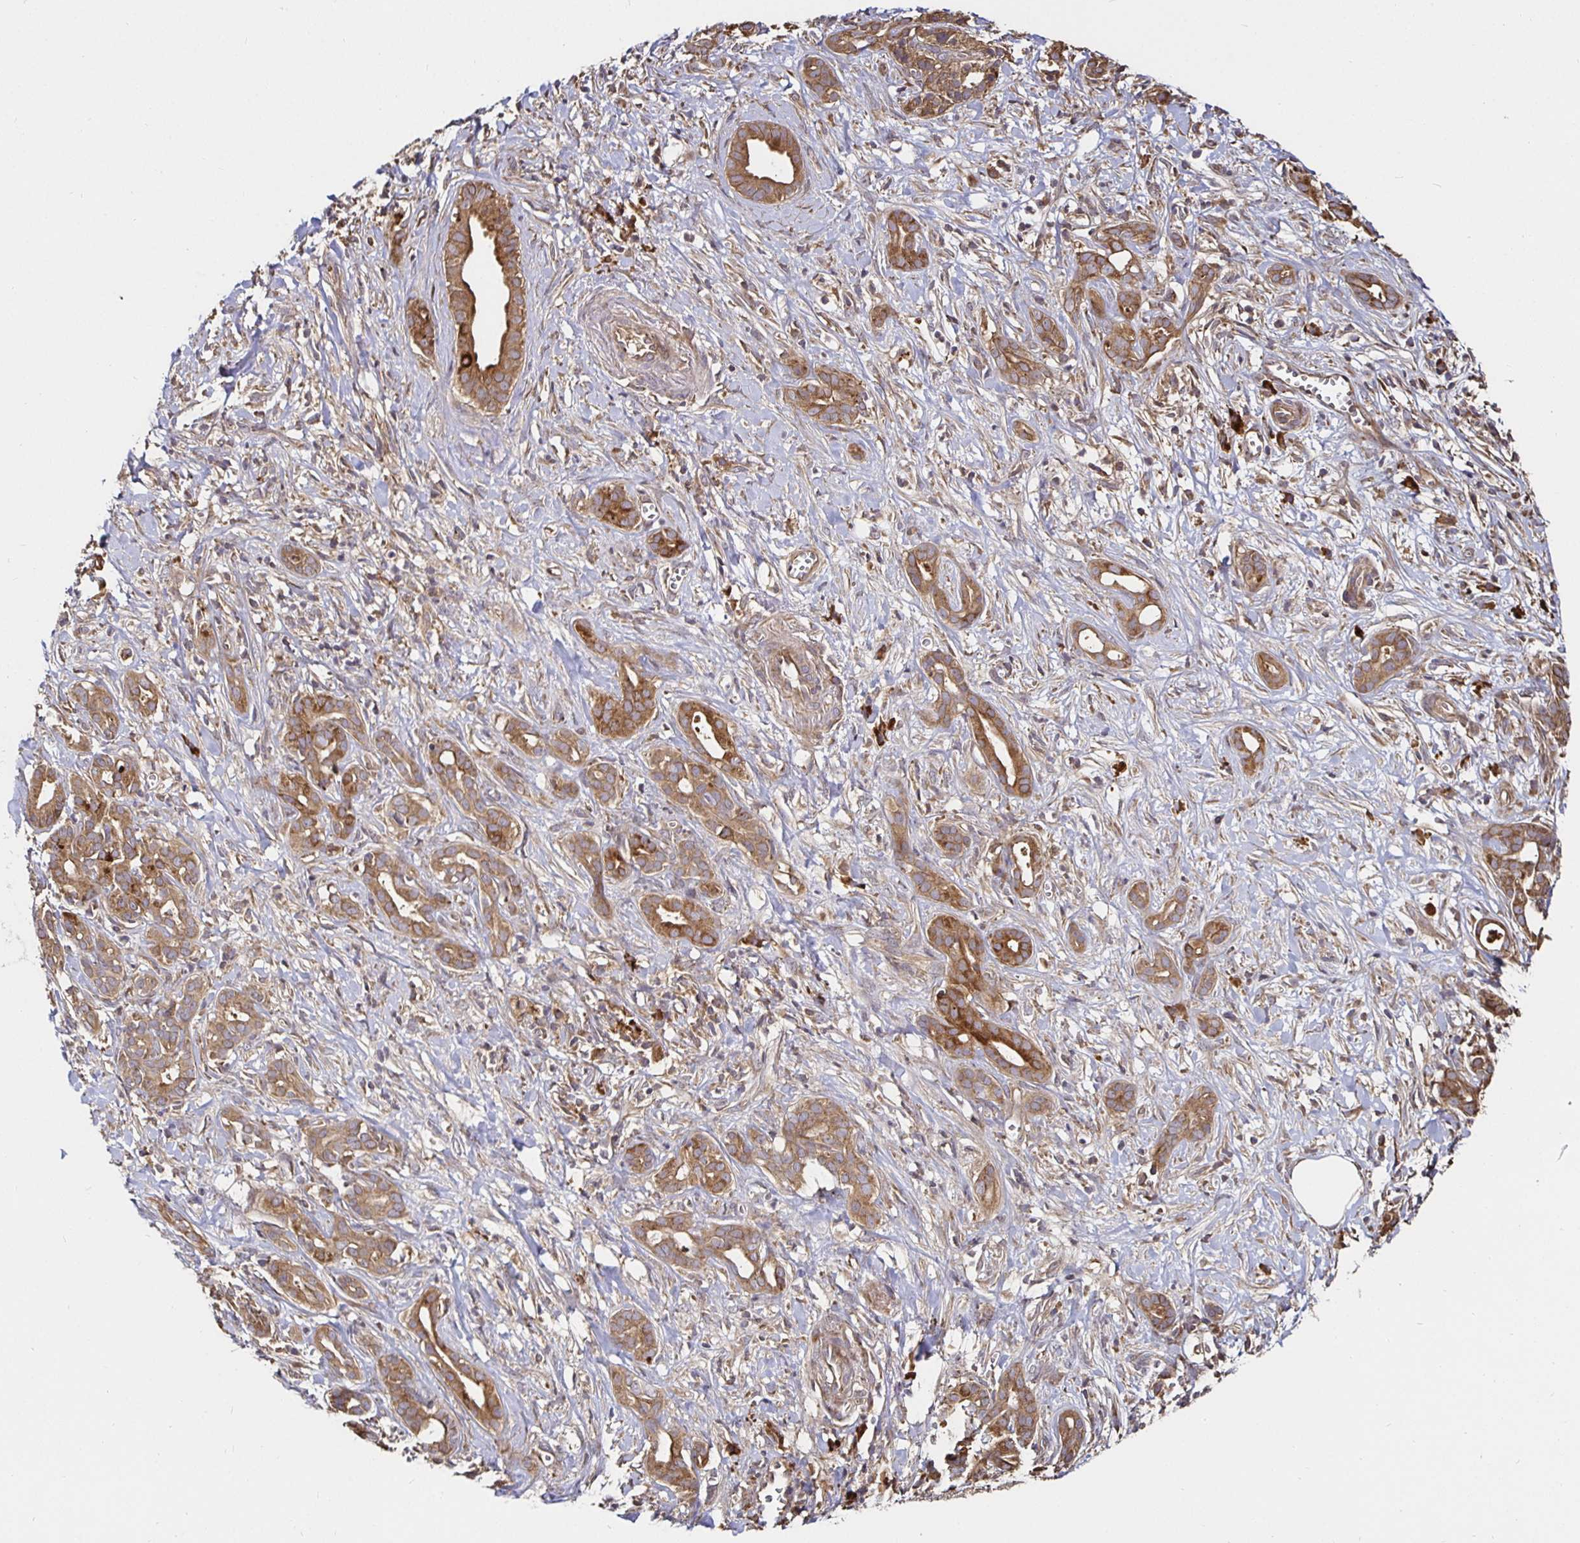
{"staining": {"intensity": "moderate", "quantity": ">75%", "location": "cytoplasmic/membranous"}, "tissue": "pancreatic cancer", "cell_type": "Tumor cells", "image_type": "cancer", "snomed": [{"axis": "morphology", "description": "Adenocarcinoma, NOS"}, {"axis": "topography", "description": "Pancreas"}], "caption": "Moderate cytoplasmic/membranous expression for a protein is present in approximately >75% of tumor cells of adenocarcinoma (pancreatic) using IHC.", "gene": "MLST8", "patient": {"sex": "male", "age": 61}}